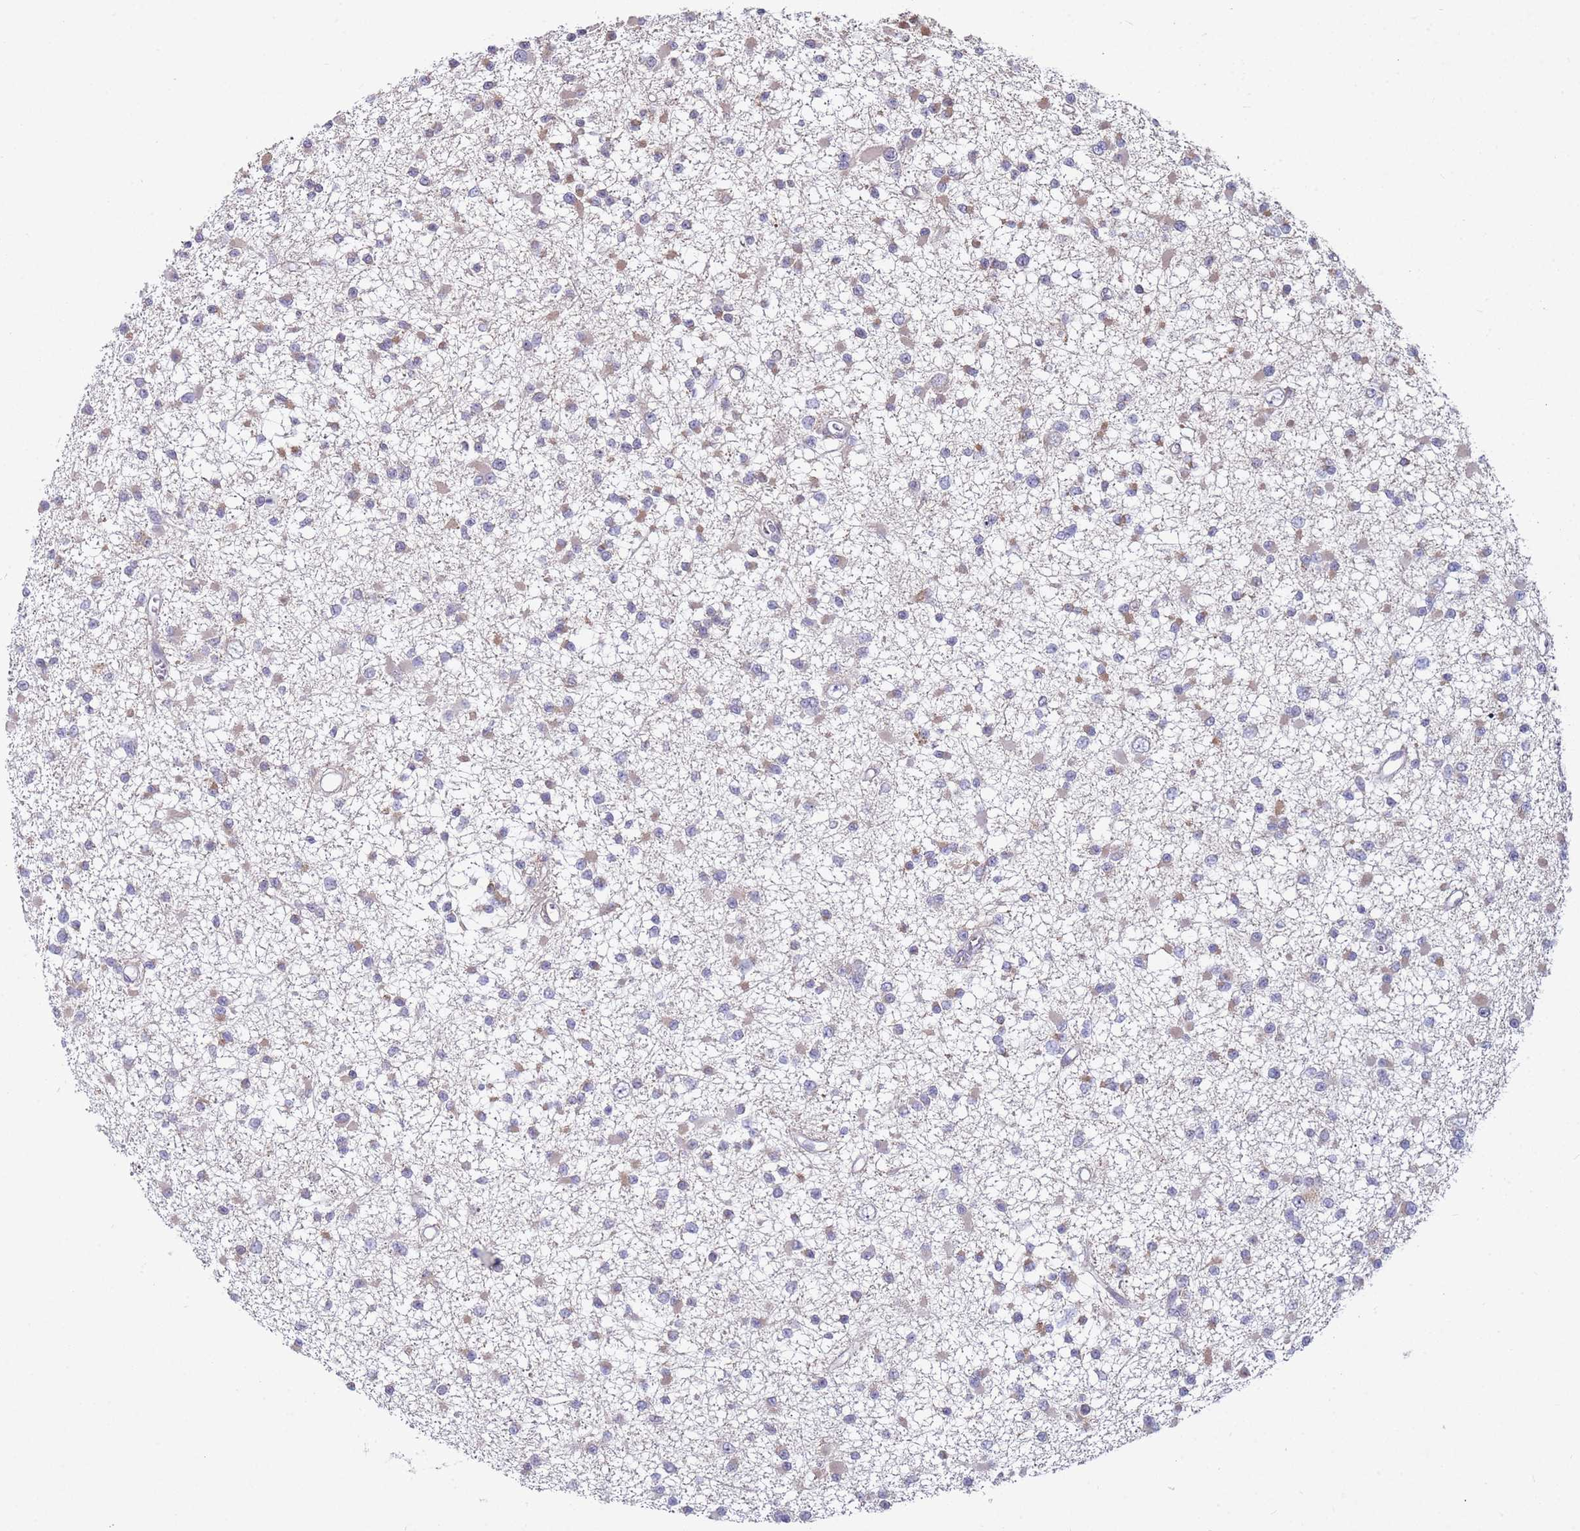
{"staining": {"intensity": "moderate", "quantity": "<25%", "location": "cytoplasmic/membranous"}, "tissue": "glioma", "cell_type": "Tumor cells", "image_type": "cancer", "snomed": [{"axis": "morphology", "description": "Glioma, malignant, Low grade"}, {"axis": "topography", "description": "Brain"}], "caption": "Protein positivity by immunohistochemistry displays moderate cytoplasmic/membranous expression in about <25% of tumor cells in low-grade glioma (malignant).", "gene": "SNAPC4", "patient": {"sex": "female", "age": 22}}